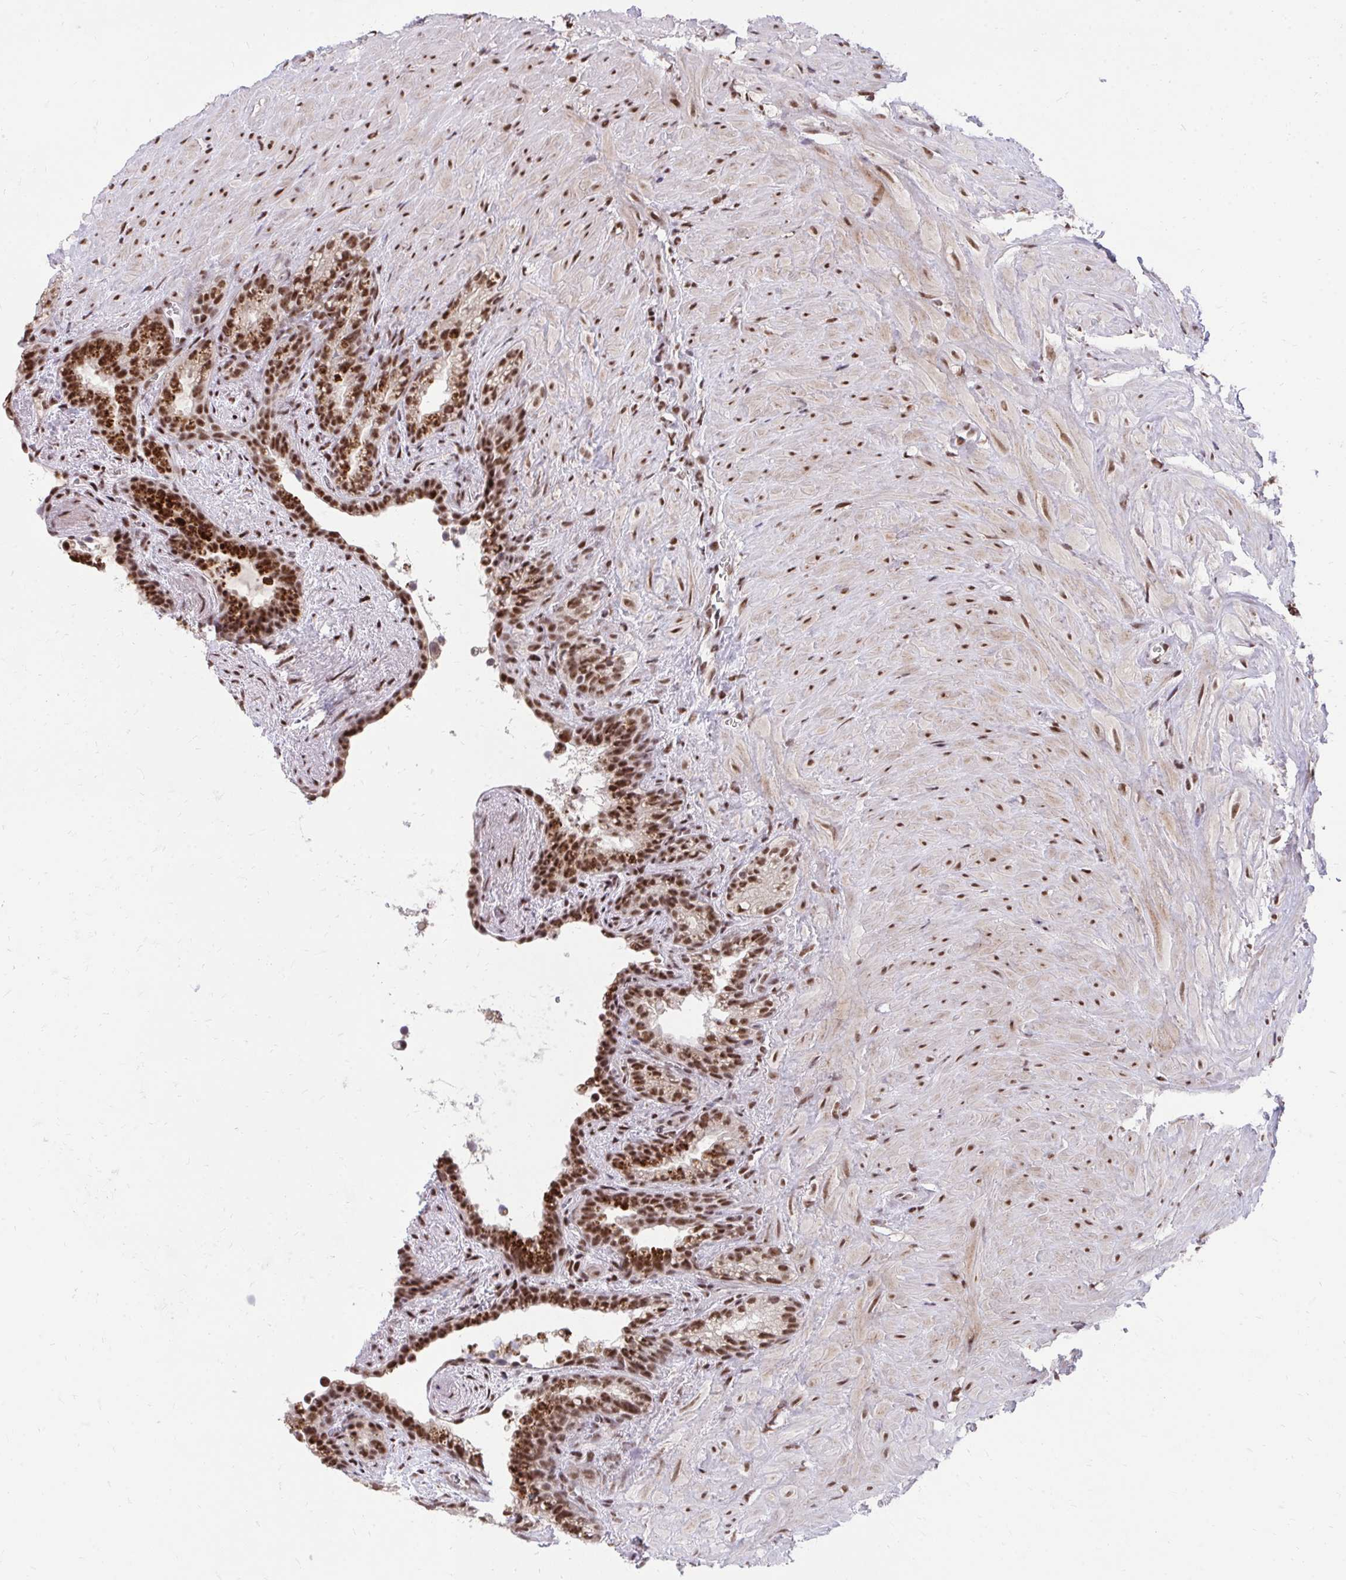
{"staining": {"intensity": "strong", "quantity": ">75%", "location": "nuclear"}, "tissue": "seminal vesicle", "cell_type": "Glandular cells", "image_type": "normal", "snomed": [{"axis": "morphology", "description": "Normal tissue, NOS"}, {"axis": "topography", "description": "Seminal veicle"}], "caption": "This histopathology image displays immunohistochemistry staining of unremarkable seminal vesicle, with high strong nuclear staining in about >75% of glandular cells.", "gene": "SYNE4", "patient": {"sex": "male", "age": 76}}